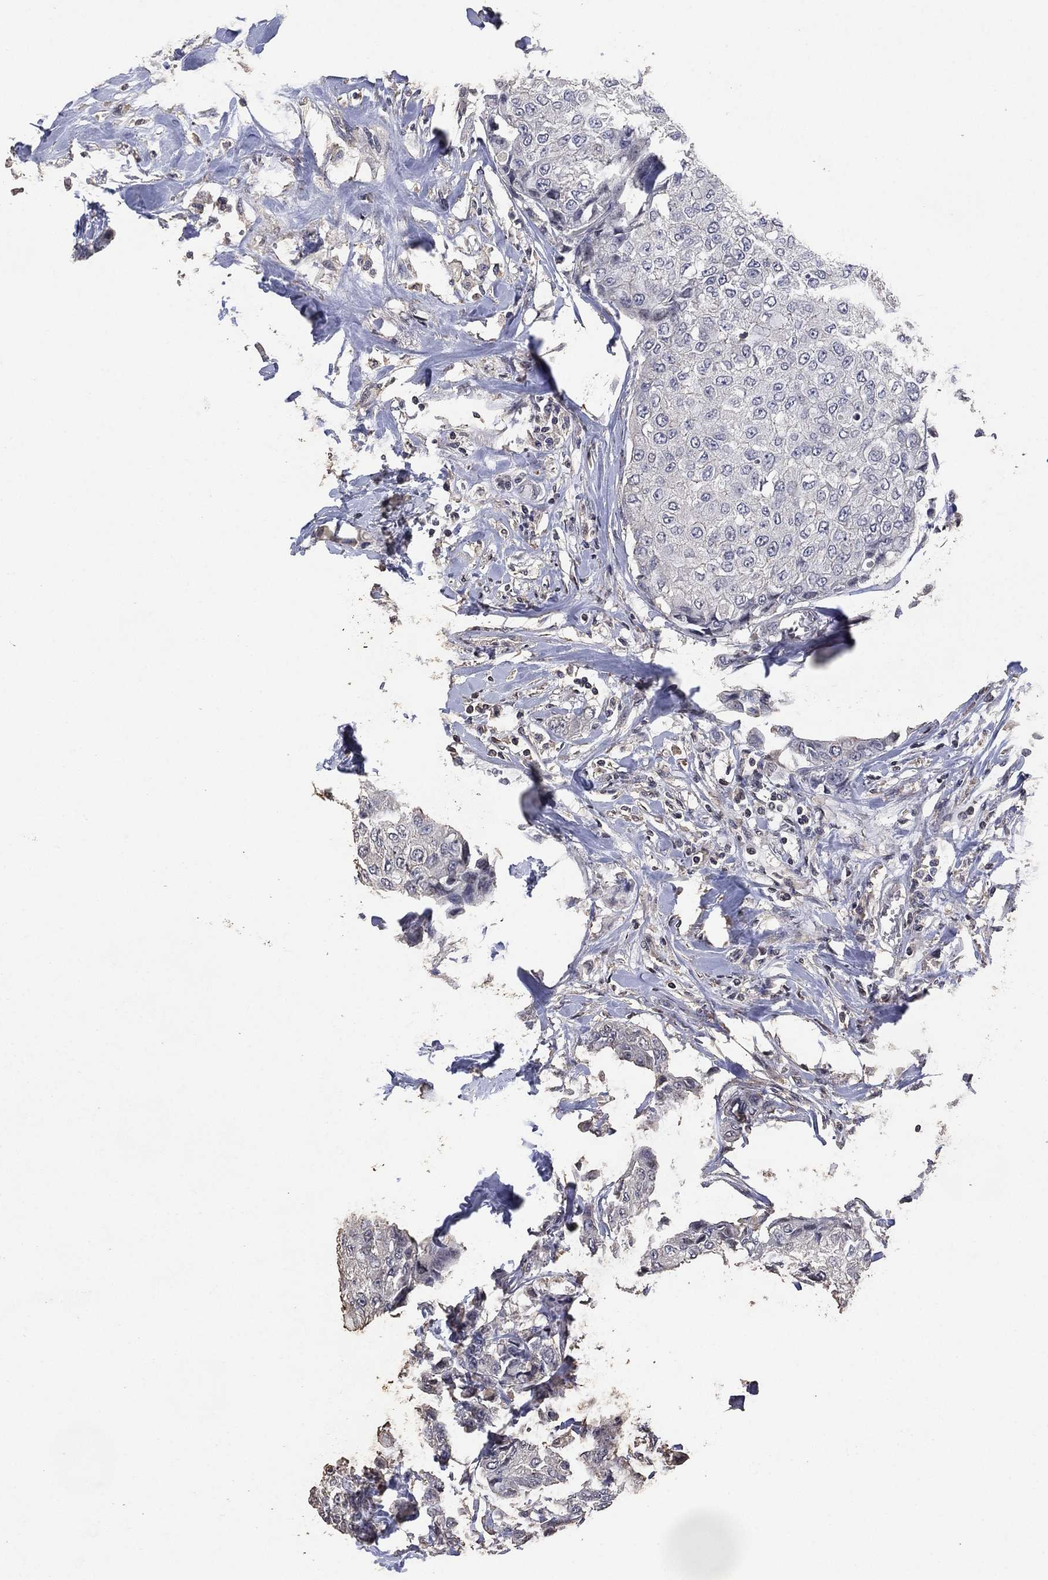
{"staining": {"intensity": "negative", "quantity": "none", "location": "none"}, "tissue": "breast cancer", "cell_type": "Tumor cells", "image_type": "cancer", "snomed": [{"axis": "morphology", "description": "Duct carcinoma"}, {"axis": "topography", "description": "Breast"}], "caption": "High power microscopy photomicrograph of an immunohistochemistry (IHC) photomicrograph of breast invasive ductal carcinoma, revealing no significant staining in tumor cells.", "gene": "ADPRHL1", "patient": {"sex": "female", "age": 27}}